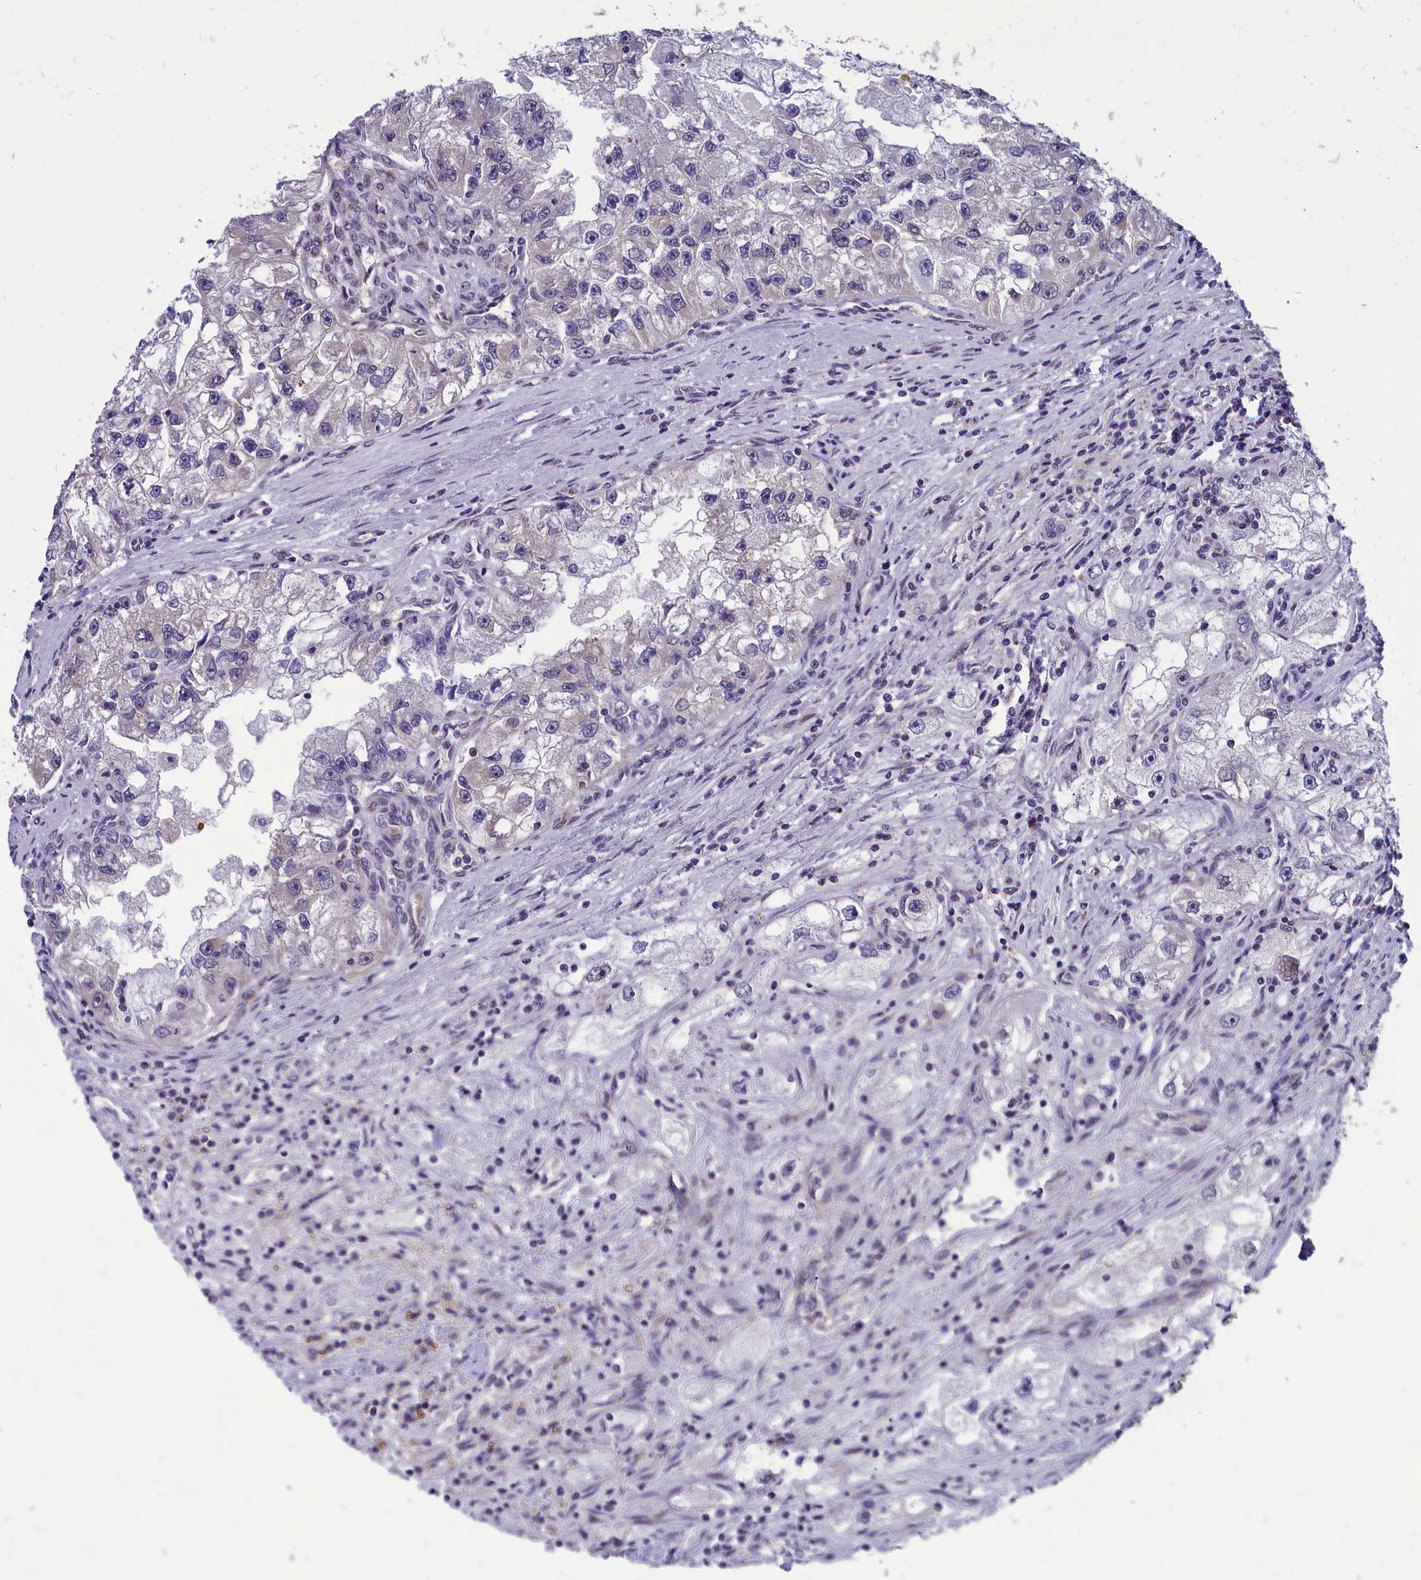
{"staining": {"intensity": "negative", "quantity": "none", "location": "none"}, "tissue": "renal cancer", "cell_type": "Tumor cells", "image_type": "cancer", "snomed": [{"axis": "morphology", "description": "Adenocarcinoma, NOS"}, {"axis": "topography", "description": "Kidney"}], "caption": "This histopathology image is of renal adenocarcinoma stained with IHC to label a protein in brown with the nuclei are counter-stained blue. There is no expression in tumor cells. Brightfield microscopy of IHC stained with DAB (3,3'-diaminobenzidine) (brown) and hematoxylin (blue), captured at high magnification.", "gene": "ABCC8", "patient": {"sex": "male", "age": 63}}